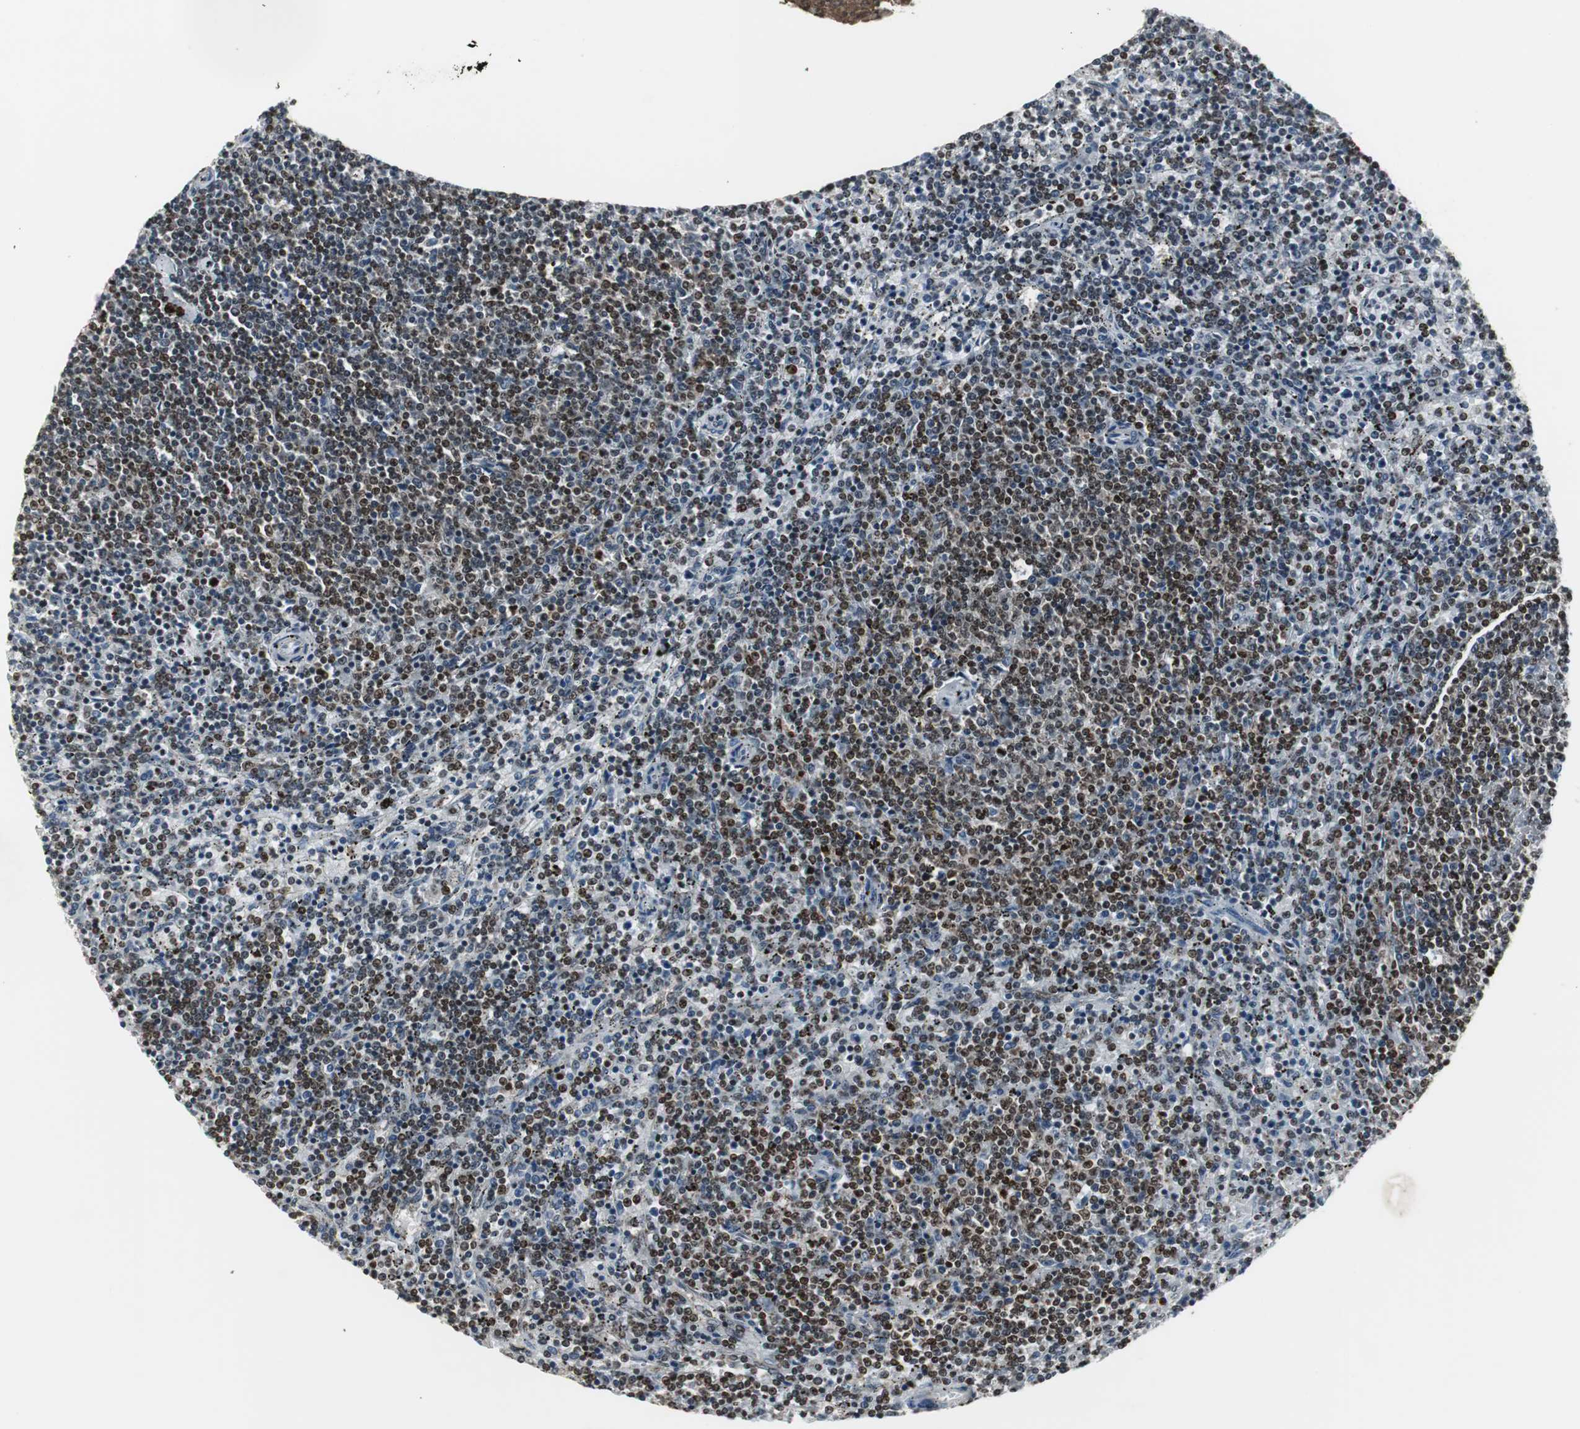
{"staining": {"intensity": "strong", "quantity": "25%-75%", "location": "nuclear"}, "tissue": "lymphoma", "cell_type": "Tumor cells", "image_type": "cancer", "snomed": [{"axis": "morphology", "description": "Malignant lymphoma, non-Hodgkin's type, Low grade"}, {"axis": "topography", "description": "Spleen"}], "caption": "A micrograph of human malignant lymphoma, non-Hodgkin's type (low-grade) stained for a protein demonstrates strong nuclear brown staining in tumor cells.", "gene": "MPG", "patient": {"sex": "female", "age": 50}}